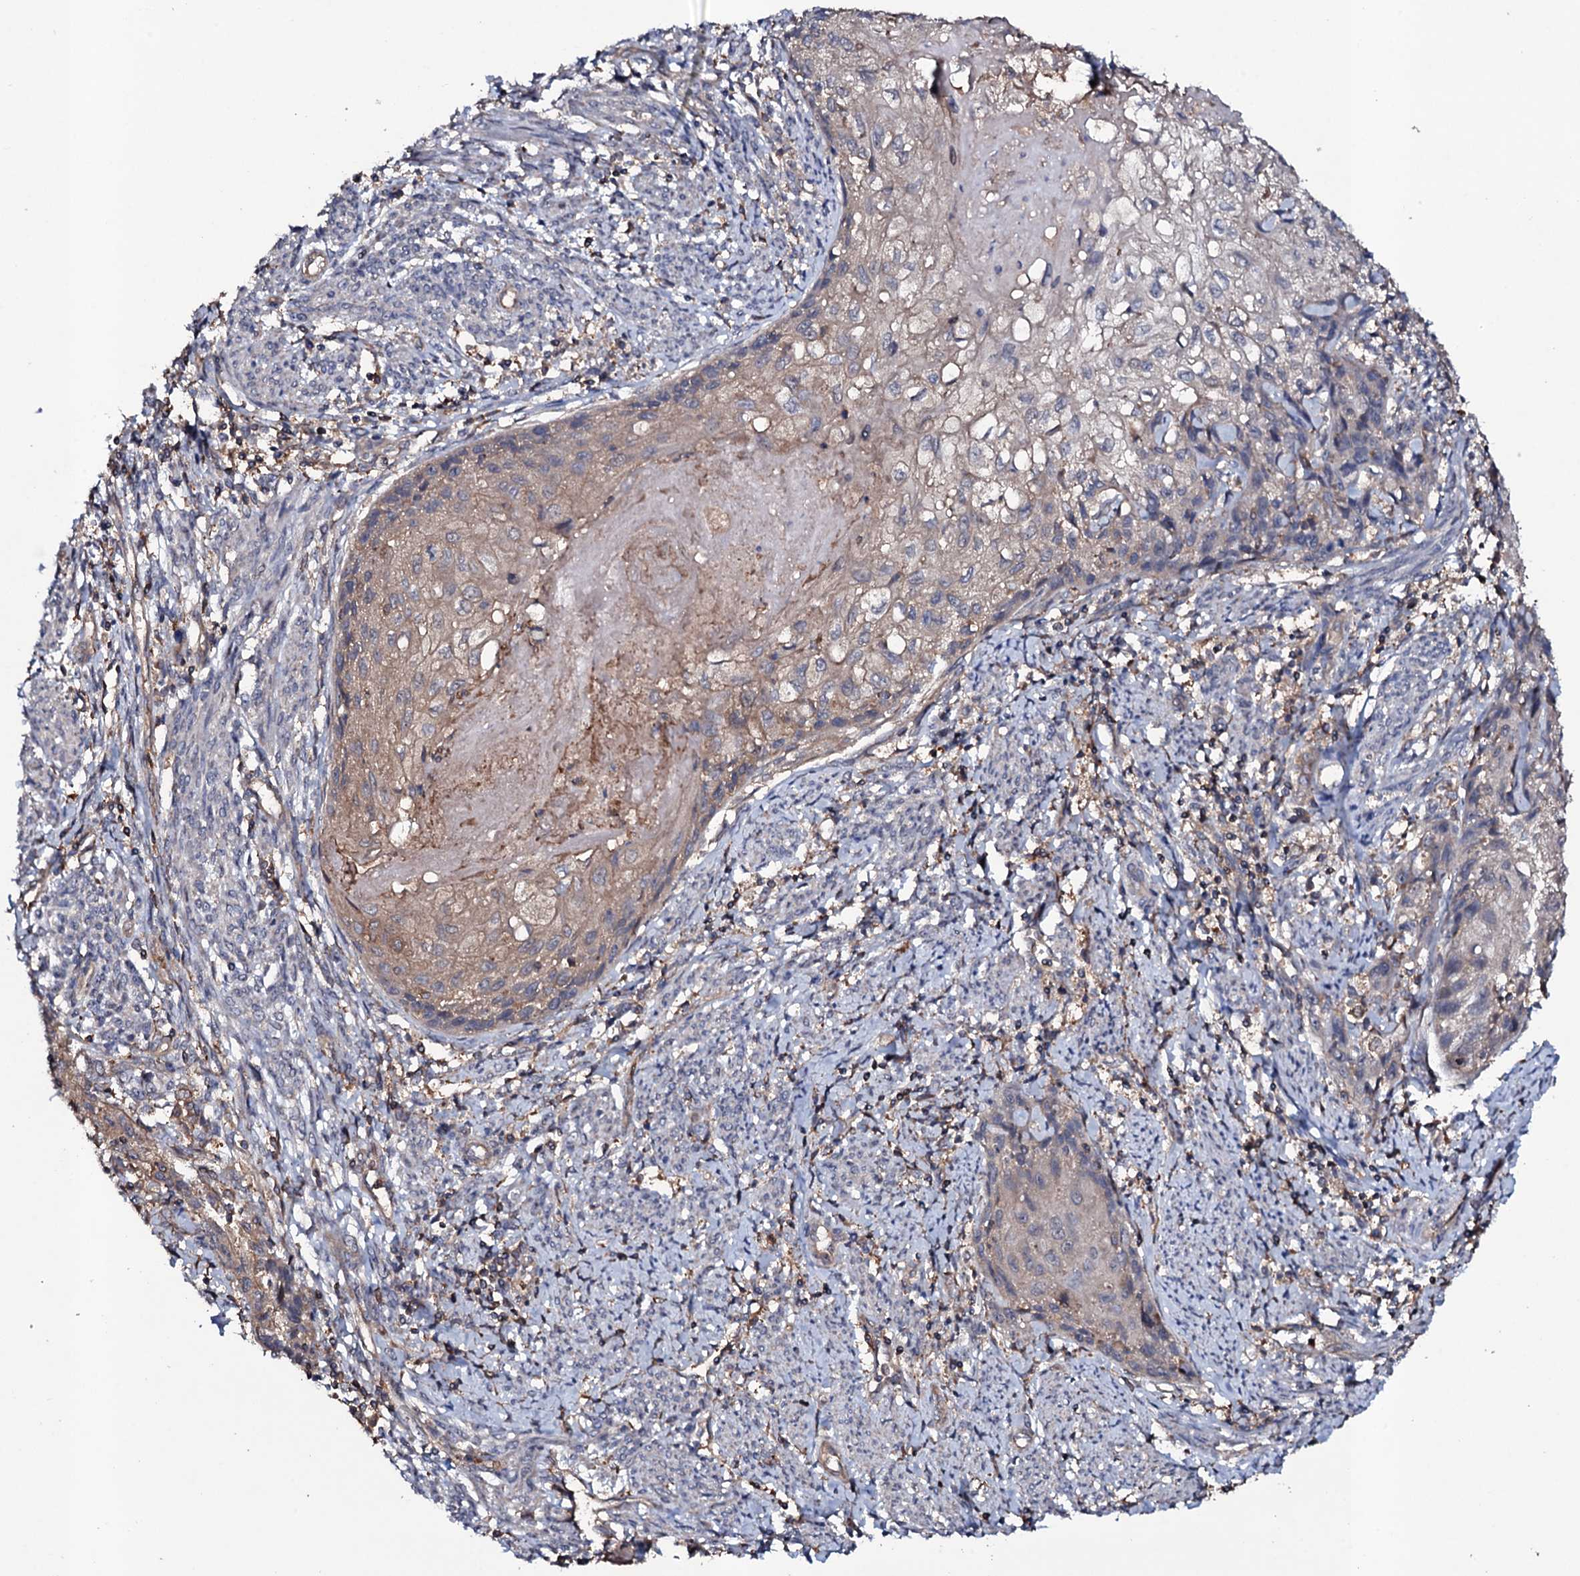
{"staining": {"intensity": "weak", "quantity": "25%-75%", "location": "cytoplasmic/membranous"}, "tissue": "cervical cancer", "cell_type": "Tumor cells", "image_type": "cancer", "snomed": [{"axis": "morphology", "description": "Squamous cell carcinoma, NOS"}, {"axis": "topography", "description": "Cervix"}], "caption": "A high-resolution photomicrograph shows immunohistochemistry staining of squamous cell carcinoma (cervical), which reveals weak cytoplasmic/membranous positivity in about 25%-75% of tumor cells.", "gene": "COG6", "patient": {"sex": "female", "age": 67}}